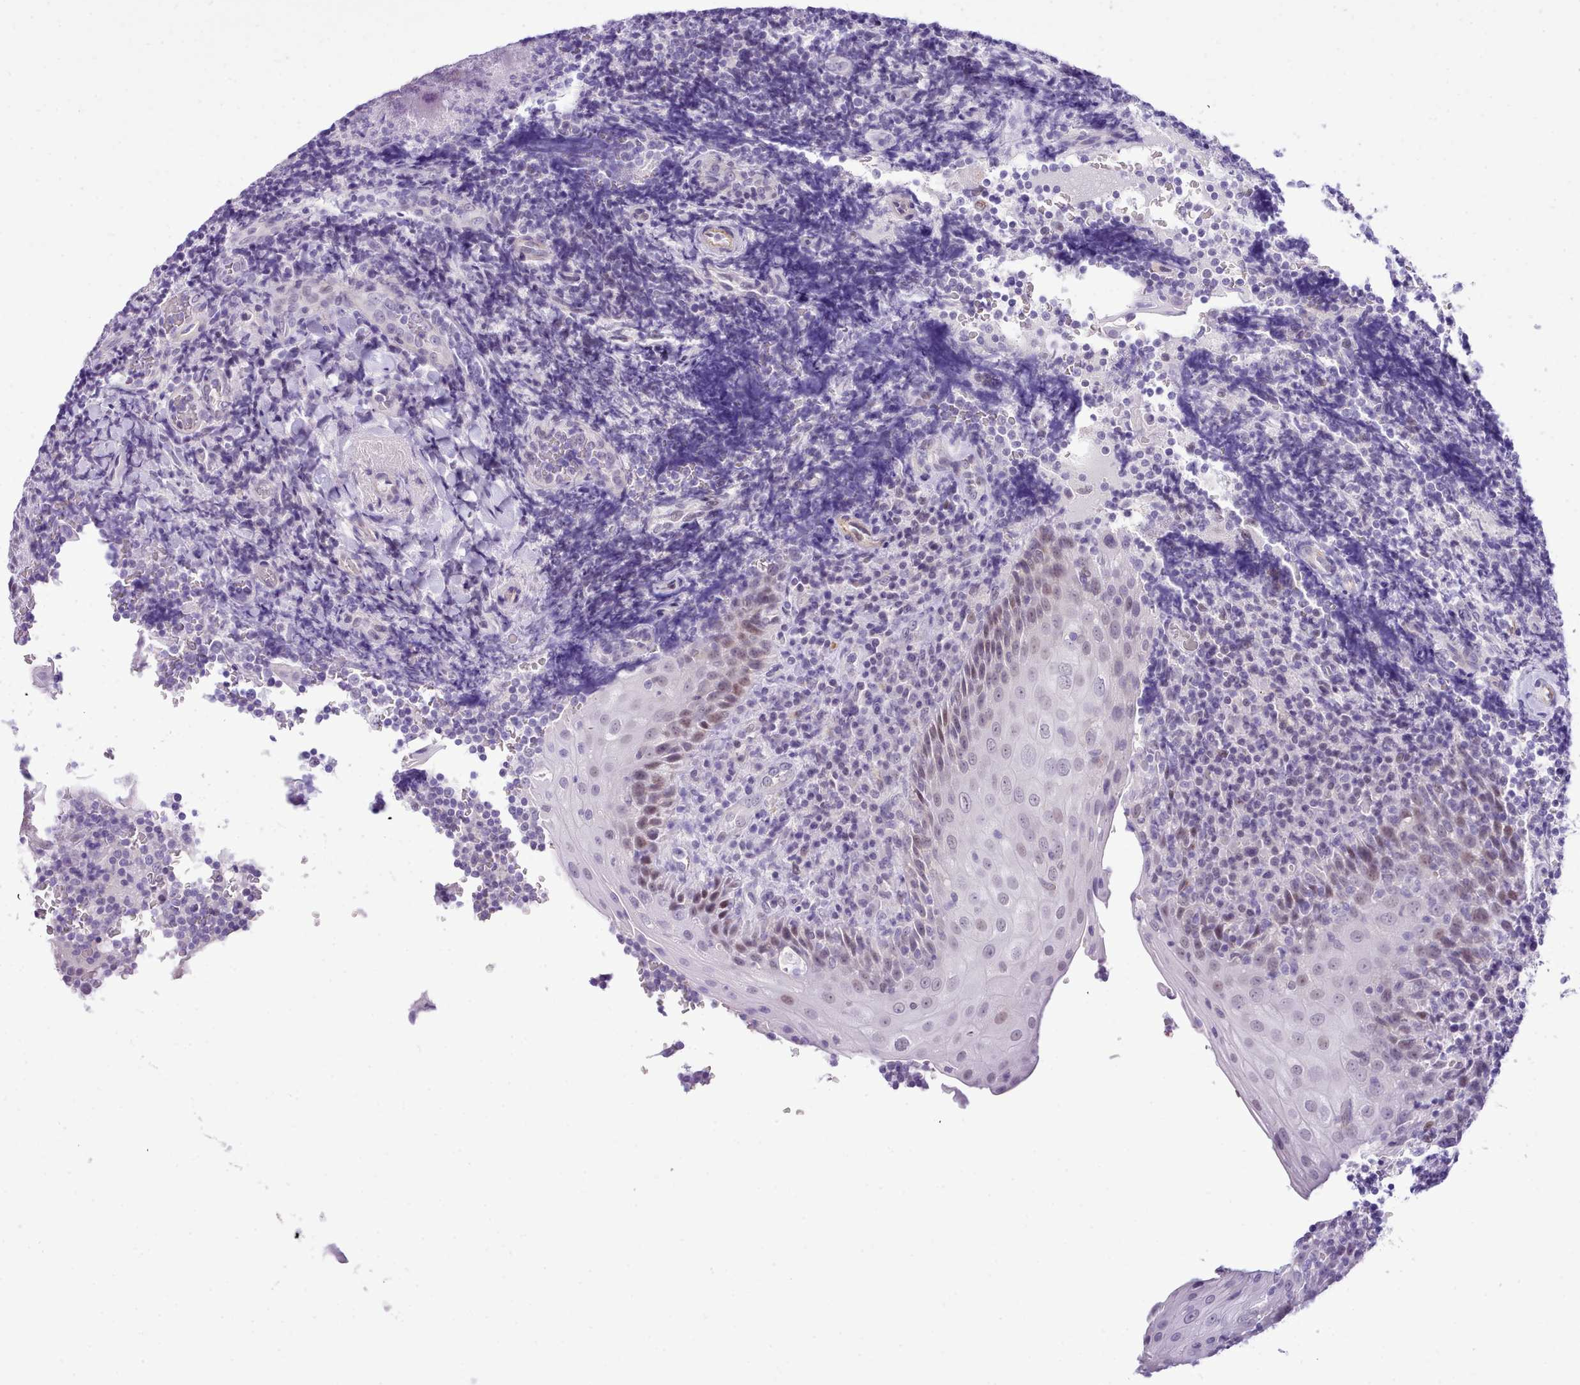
{"staining": {"intensity": "negative", "quantity": "none", "location": "none"}, "tissue": "tonsil", "cell_type": "Germinal center cells", "image_type": "normal", "snomed": [{"axis": "morphology", "description": "Normal tissue, NOS"}, {"axis": "topography", "description": "Tonsil"}], "caption": "A high-resolution image shows IHC staining of unremarkable tonsil, which displays no significant positivity in germinal center cells. Brightfield microscopy of immunohistochemistry stained with DAB (brown) and hematoxylin (blue), captured at high magnification.", "gene": "LRRC37A2", "patient": {"sex": "male", "age": 37}}